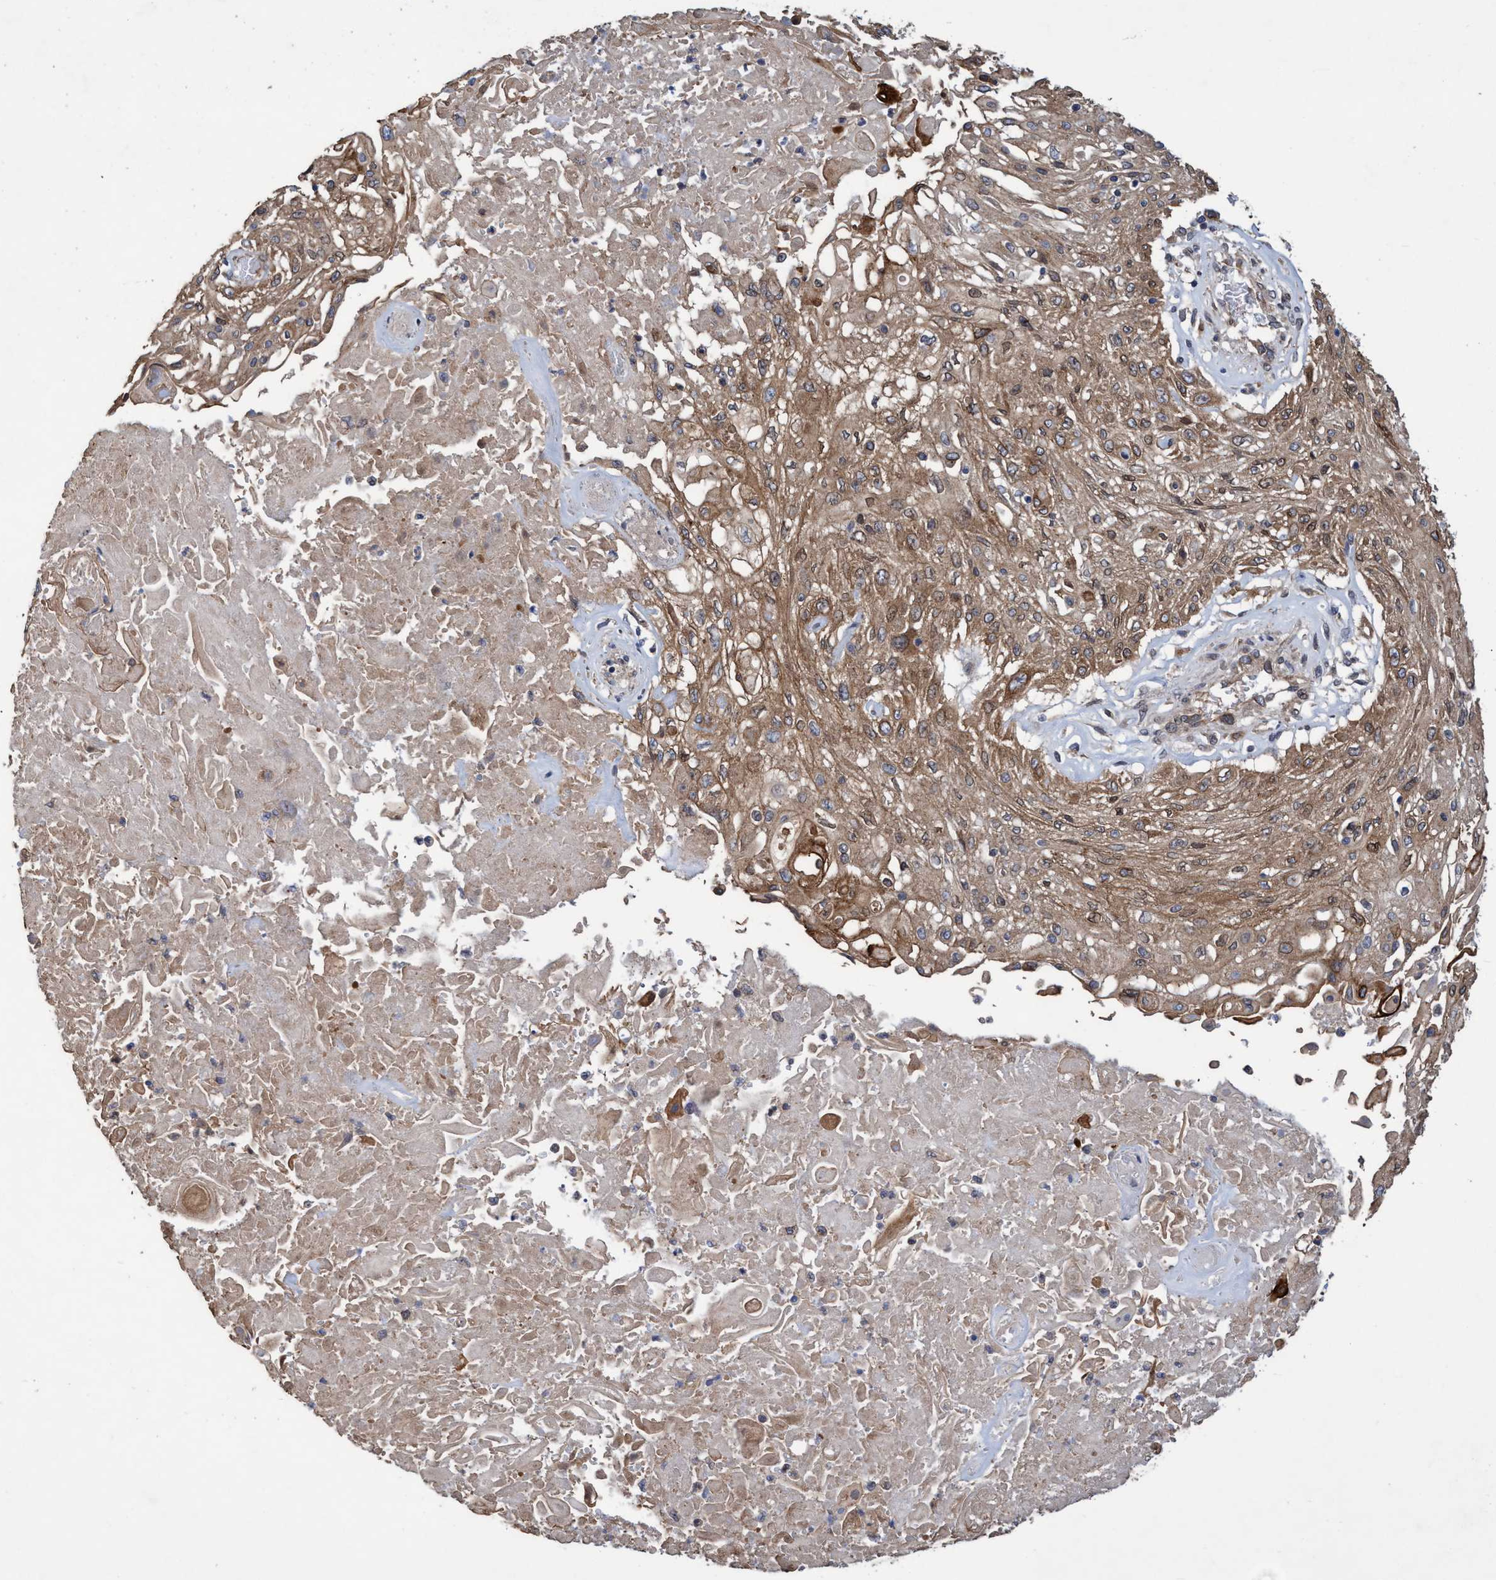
{"staining": {"intensity": "moderate", "quantity": ">75%", "location": "cytoplasmic/membranous"}, "tissue": "skin cancer", "cell_type": "Tumor cells", "image_type": "cancer", "snomed": [{"axis": "morphology", "description": "Squamous cell carcinoma, NOS"}, {"axis": "topography", "description": "Skin"}], "caption": "Skin cancer stained for a protein reveals moderate cytoplasmic/membranous positivity in tumor cells.", "gene": "BICD2", "patient": {"sex": "male", "age": 75}}